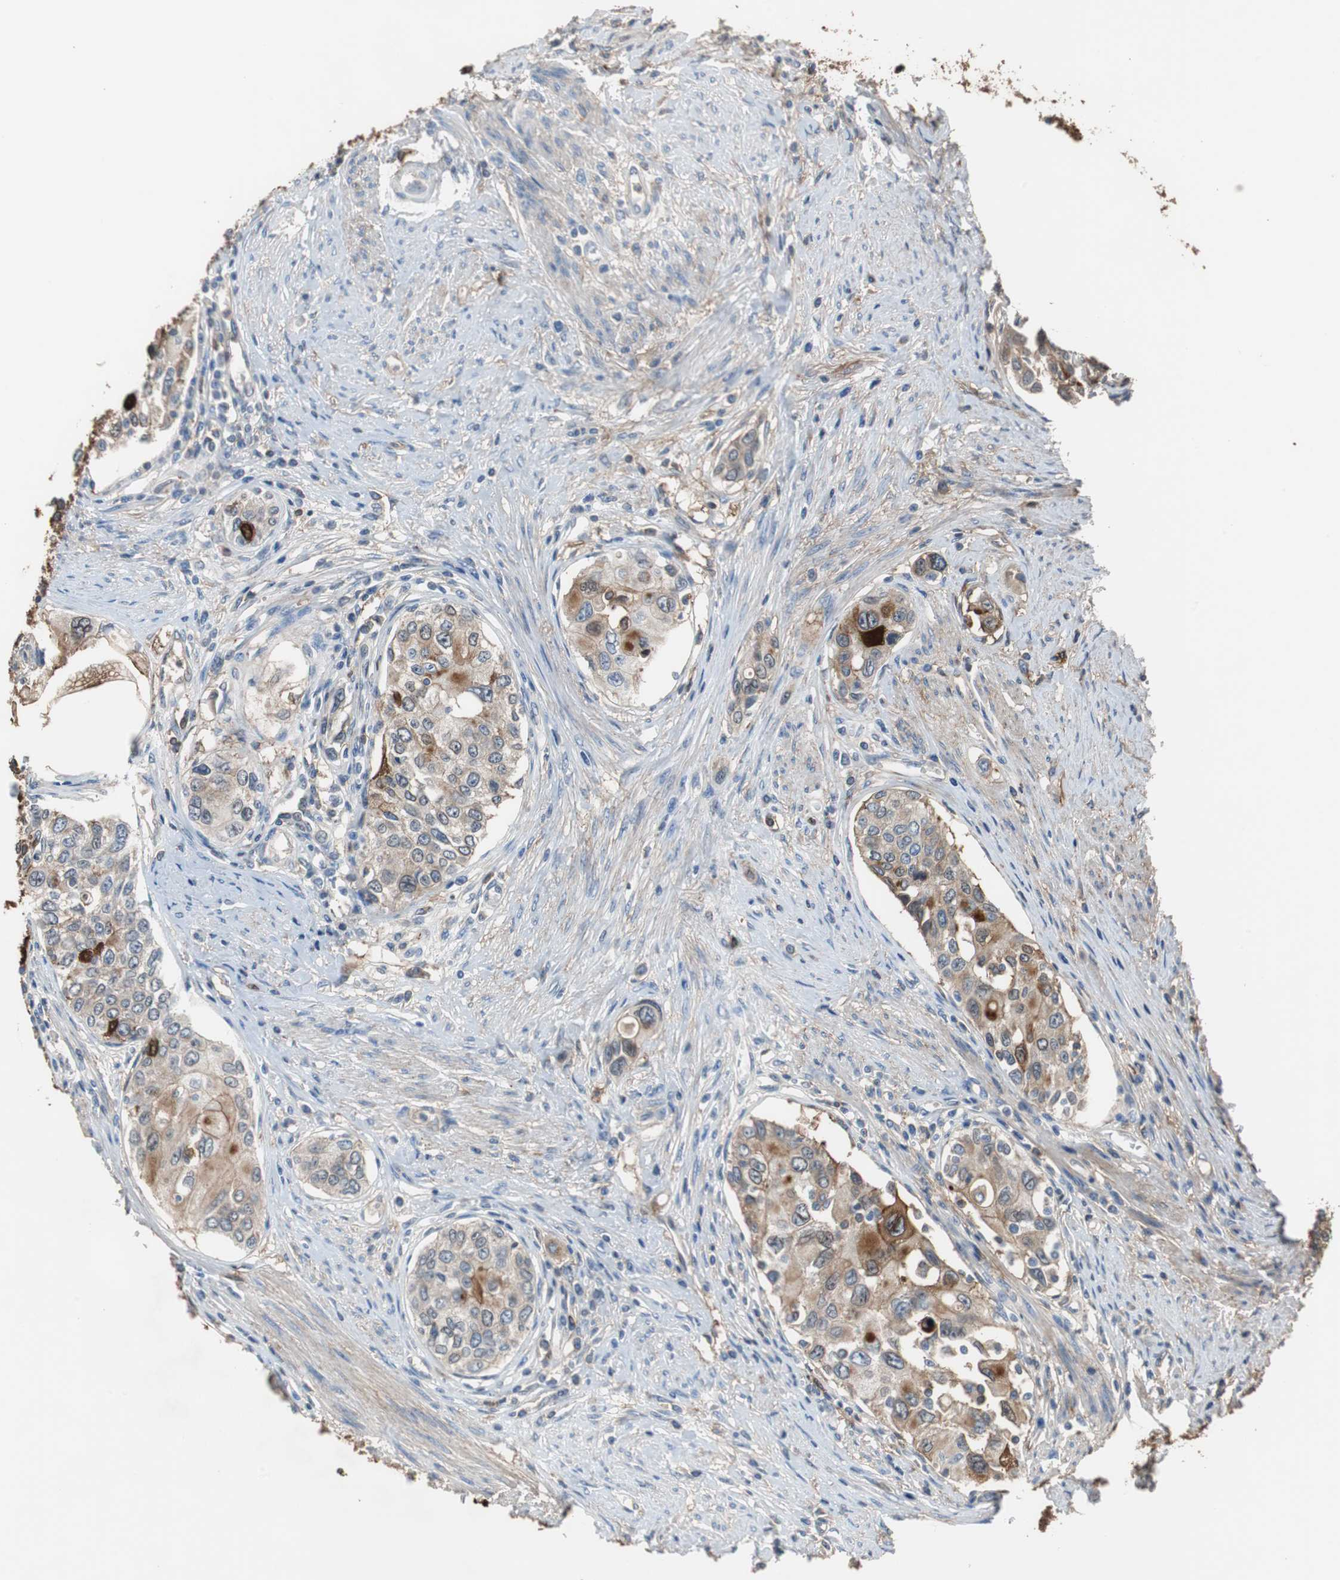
{"staining": {"intensity": "weak", "quantity": "25%-75%", "location": "cytoplasmic/membranous"}, "tissue": "urothelial cancer", "cell_type": "Tumor cells", "image_type": "cancer", "snomed": [{"axis": "morphology", "description": "Urothelial carcinoma, High grade"}, {"axis": "topography", "description": "Urinary bladder"}], "caption": "An image of human urothelial carcinoma (high-grade) stained for a protein exhibits weak cytoplasmic/membranous brown staining in tumor cells.", "gene": "ANXA4", "patient": {"sex": "female", "age": 56}}